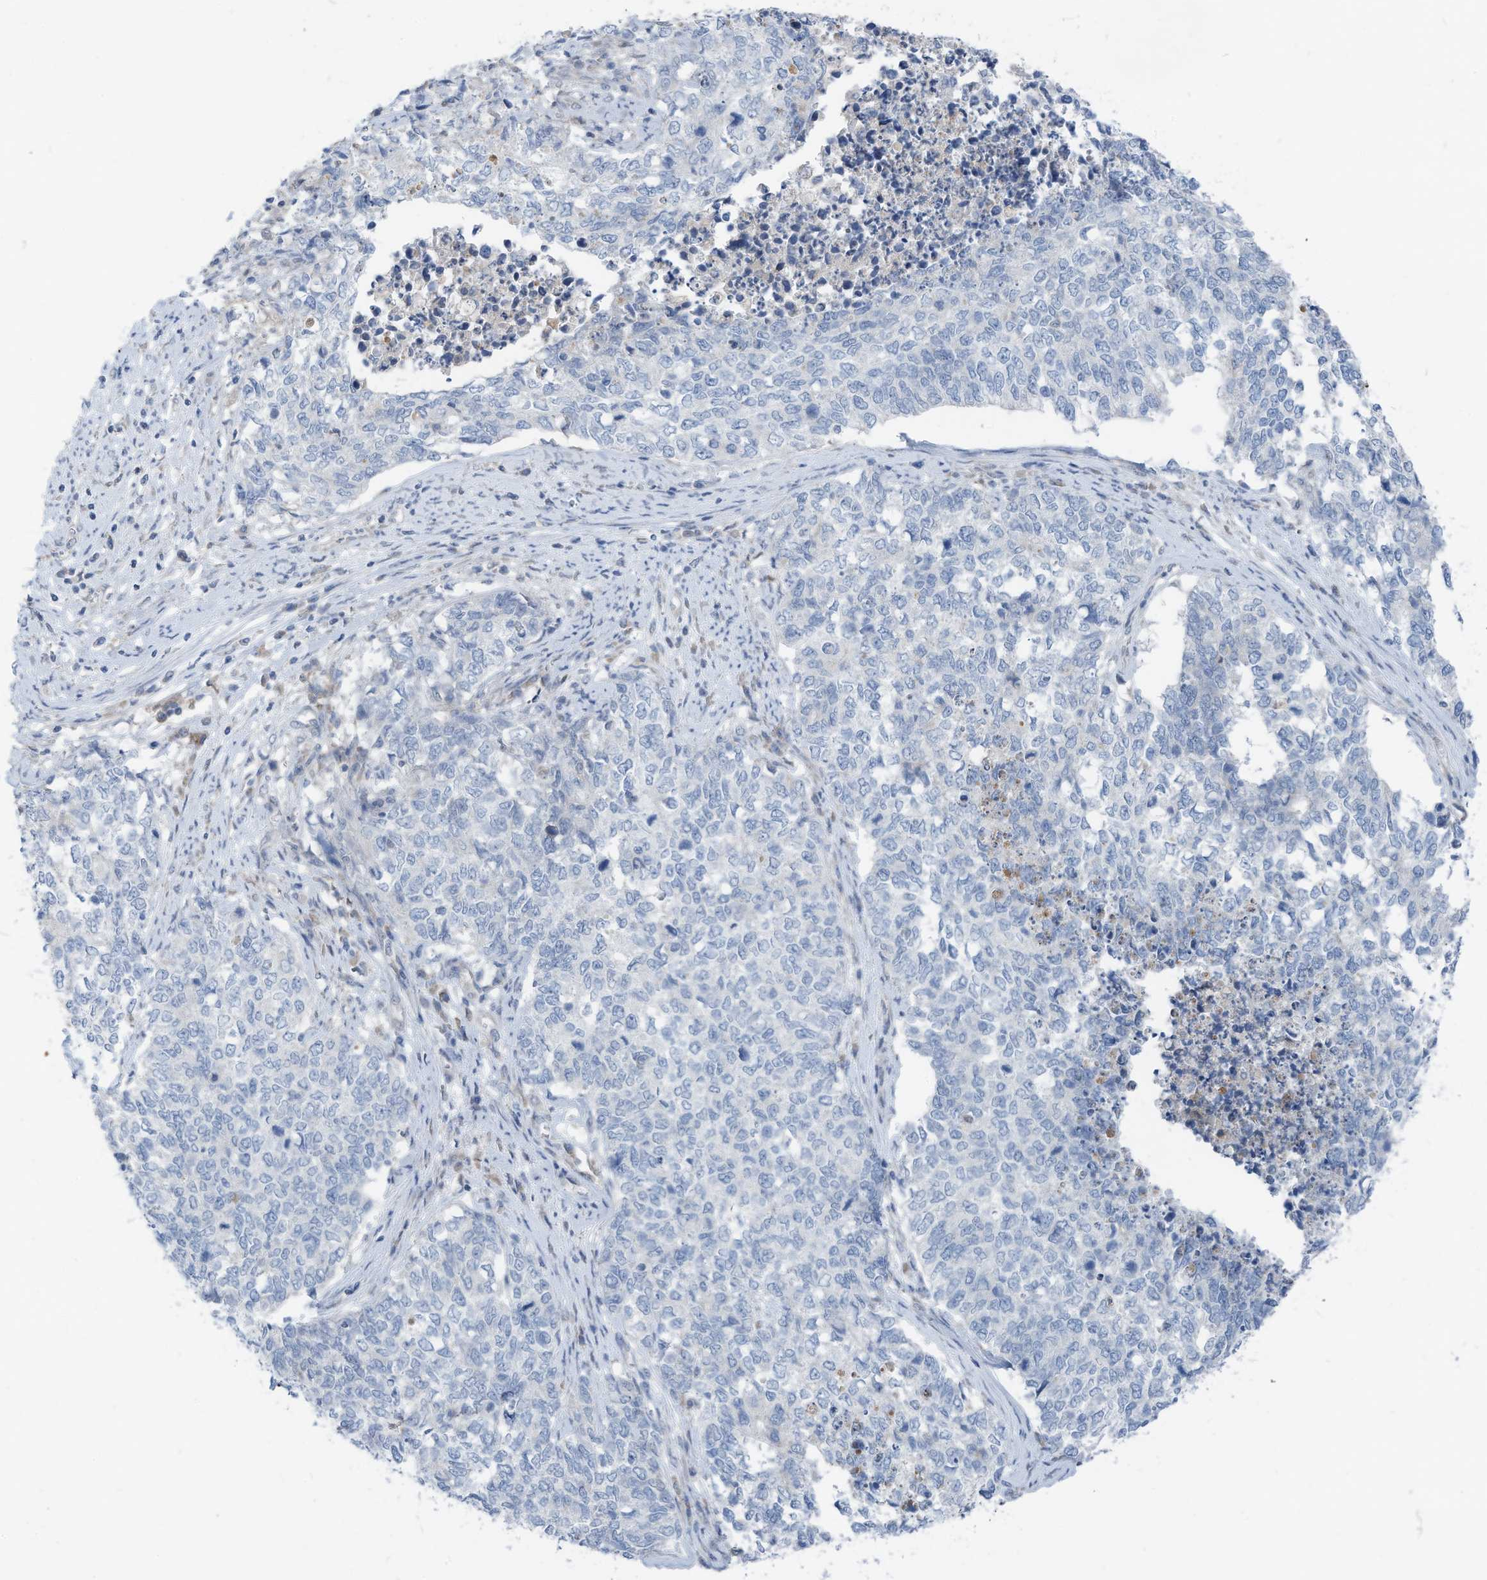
{"staining": {"intensity": "negative", "quantity": "none", "location": "none"}, "tissue": "cervical cancer", "cell_type": "Tumor cells", "image_type": "cancer", "snomed": [{"axis": "morphology", "description": "Squamous cell carcinoma, NOS"}, {"axis": "topography", "description": "Cervix"}], "caption": "Micrograph shows no protein expression in tumor cells of cervical squamous cell carcinoma tissue. The staining was performed using DAB (3,3'-diaminobenzidine) to visualize the protein expression in brown, while the nuclei were stained in blue with hematoxylin (Magnification: 20x).", "gene": "LDAH", "patient": {"sex": "female", "age": 63}}